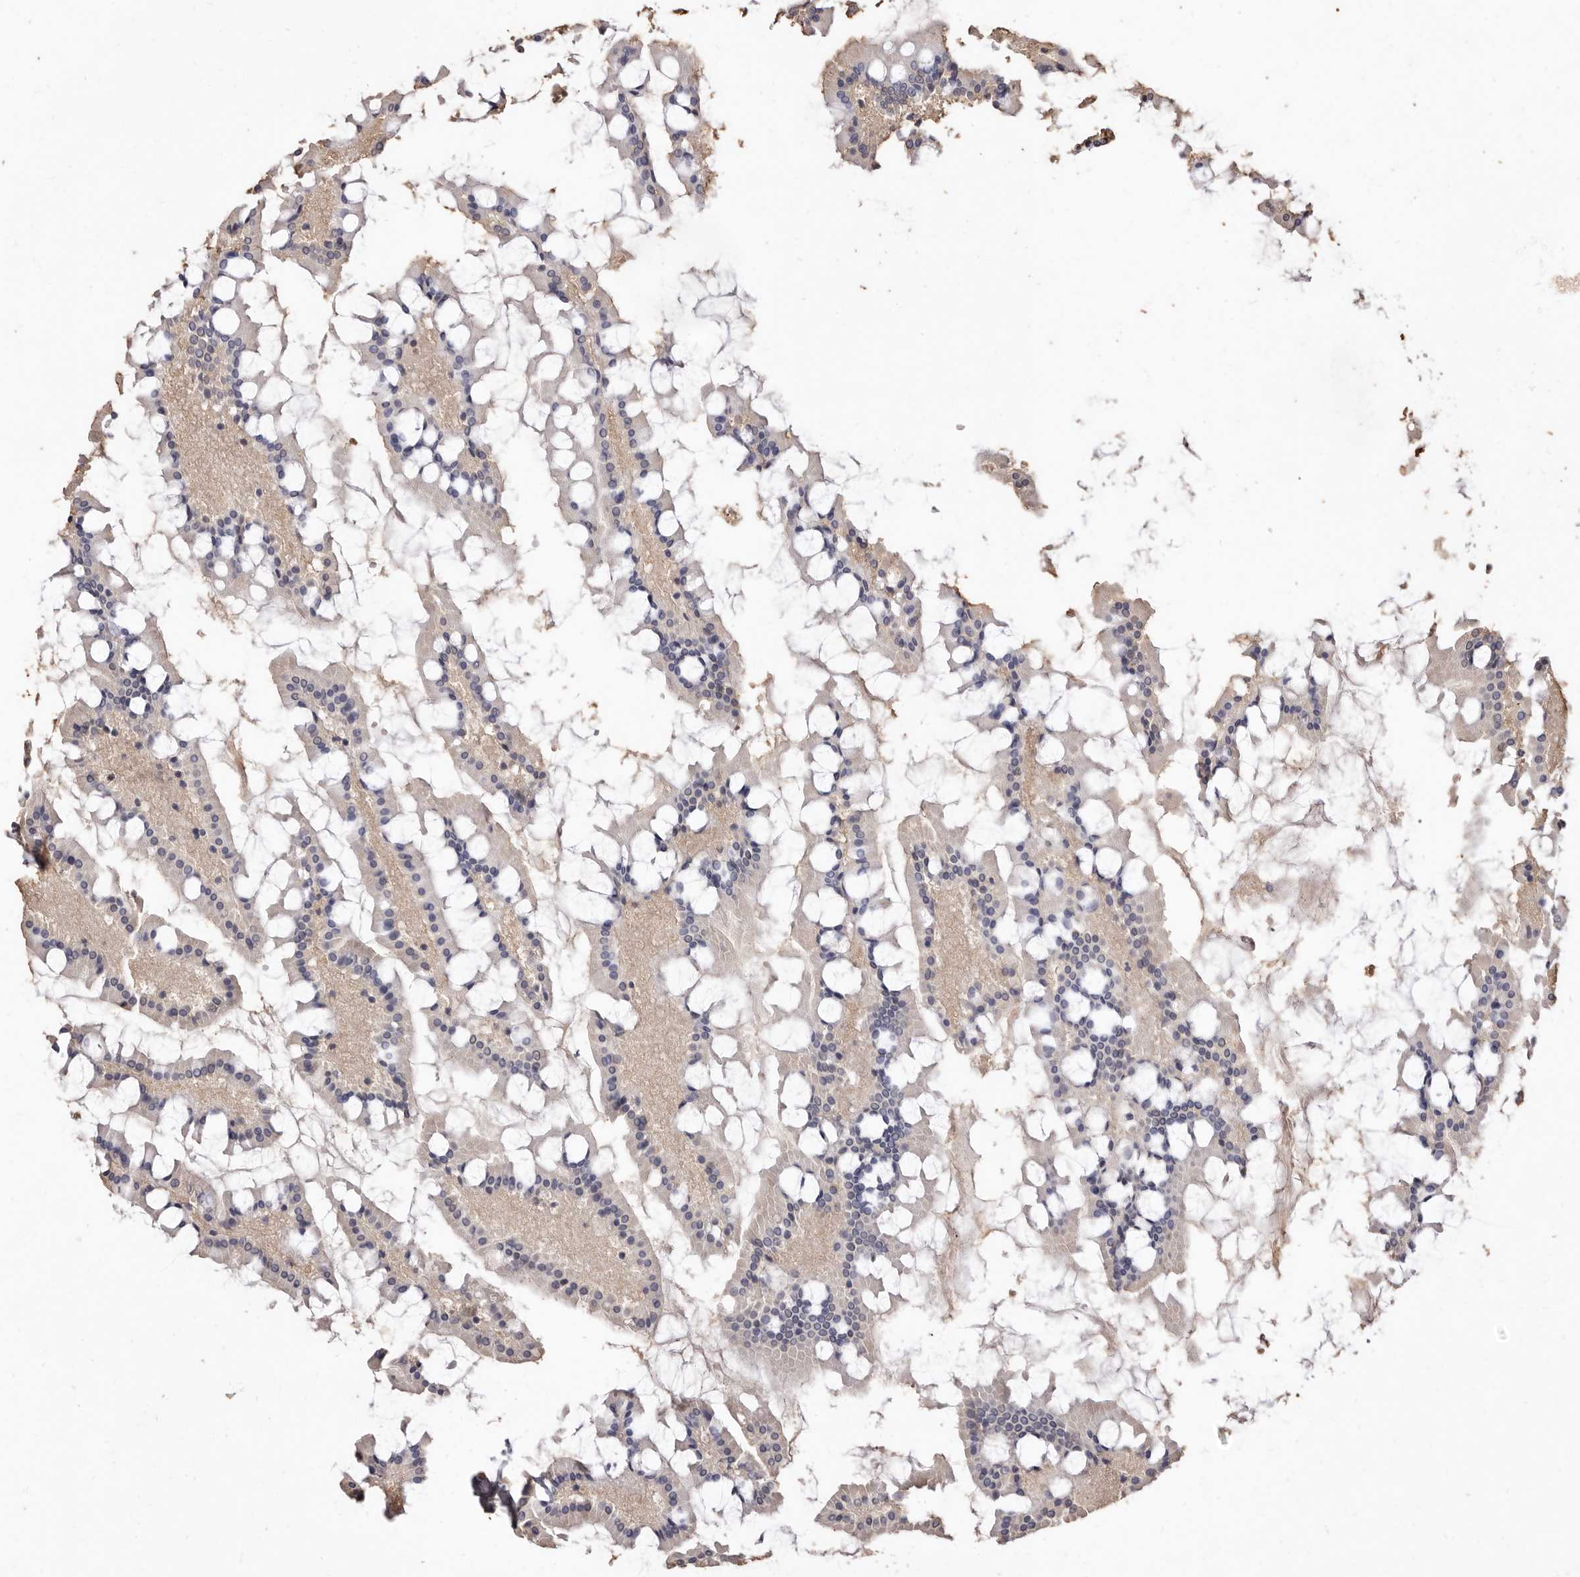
{"staining": {"intensity": "negative", "quantity": "none", "location": "none"}, "tissue": "small intestine", "cell_type": "Glandular cells", "image_type": "normal", "snomed": [{"axis": "morphology", "description": "Normal tissue, NOS"}, {"axis": "topography", "description": "Small intestine"}], "caption": "IHC micrograph of normal human small intestine stained for a protein (brown), which exhibits no staining in glandular cells. Brightfield microscopy of IHC stained with DAB (brown) and hematoxylin (blue), captured at high magnification.", "gene": "INAVA", "patient": {"sex": "male", "age": 41}}